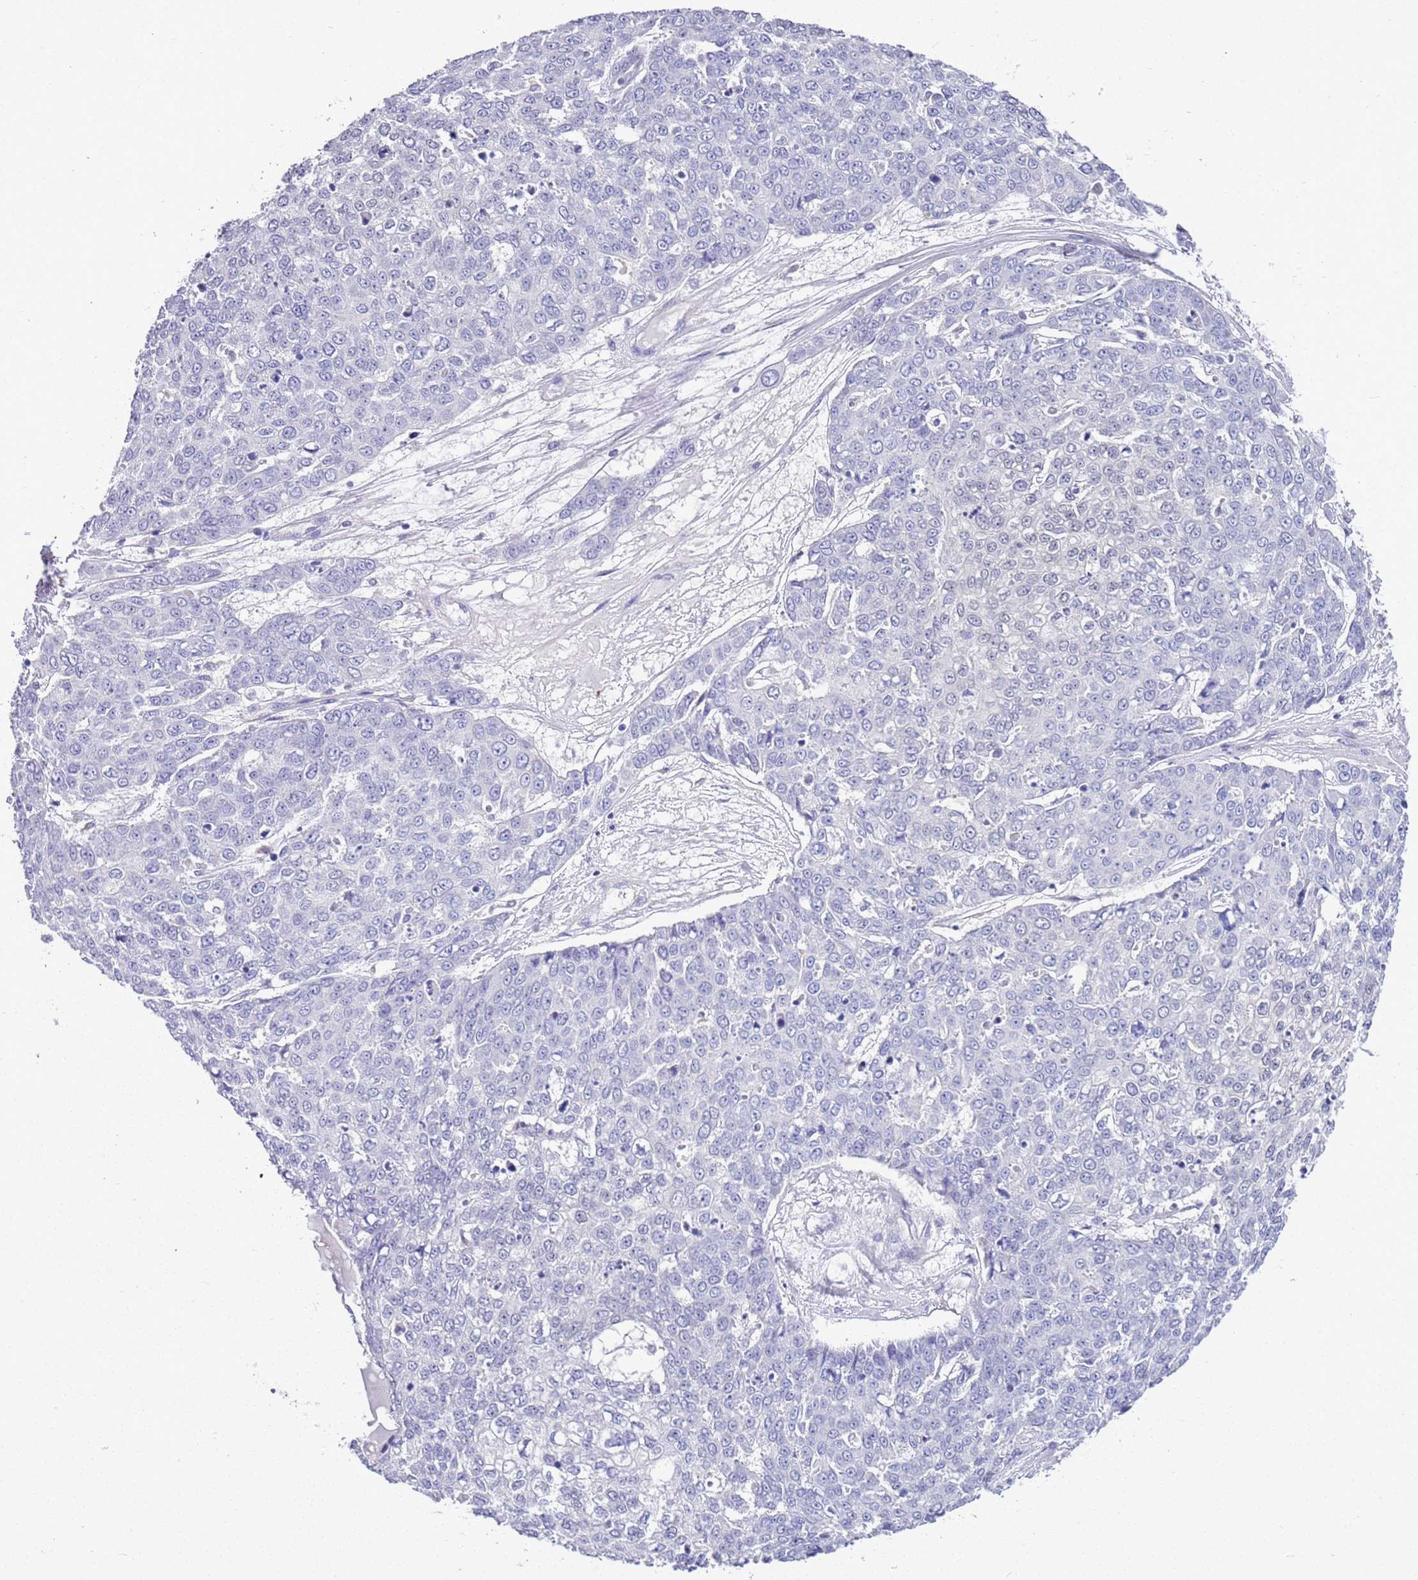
{"staining": {"intensity": "negative", "quantity": "none", "location": "none"}, "tissue": "skin cancer", "cell_type": "Tumor cells", "image_type": "cancer", "snomed": [{"axis": "morphology", "description": "Squamous cell carcinoma, NOS"}, {"axis": "topography", "description": "Skin"}], "caption": "IHC image of skin cancer stained for a protein (brown), which shows no staining in tumor cells.", "gene": "BRMS1L", "patient": {"sex": "male", "age": 71}}